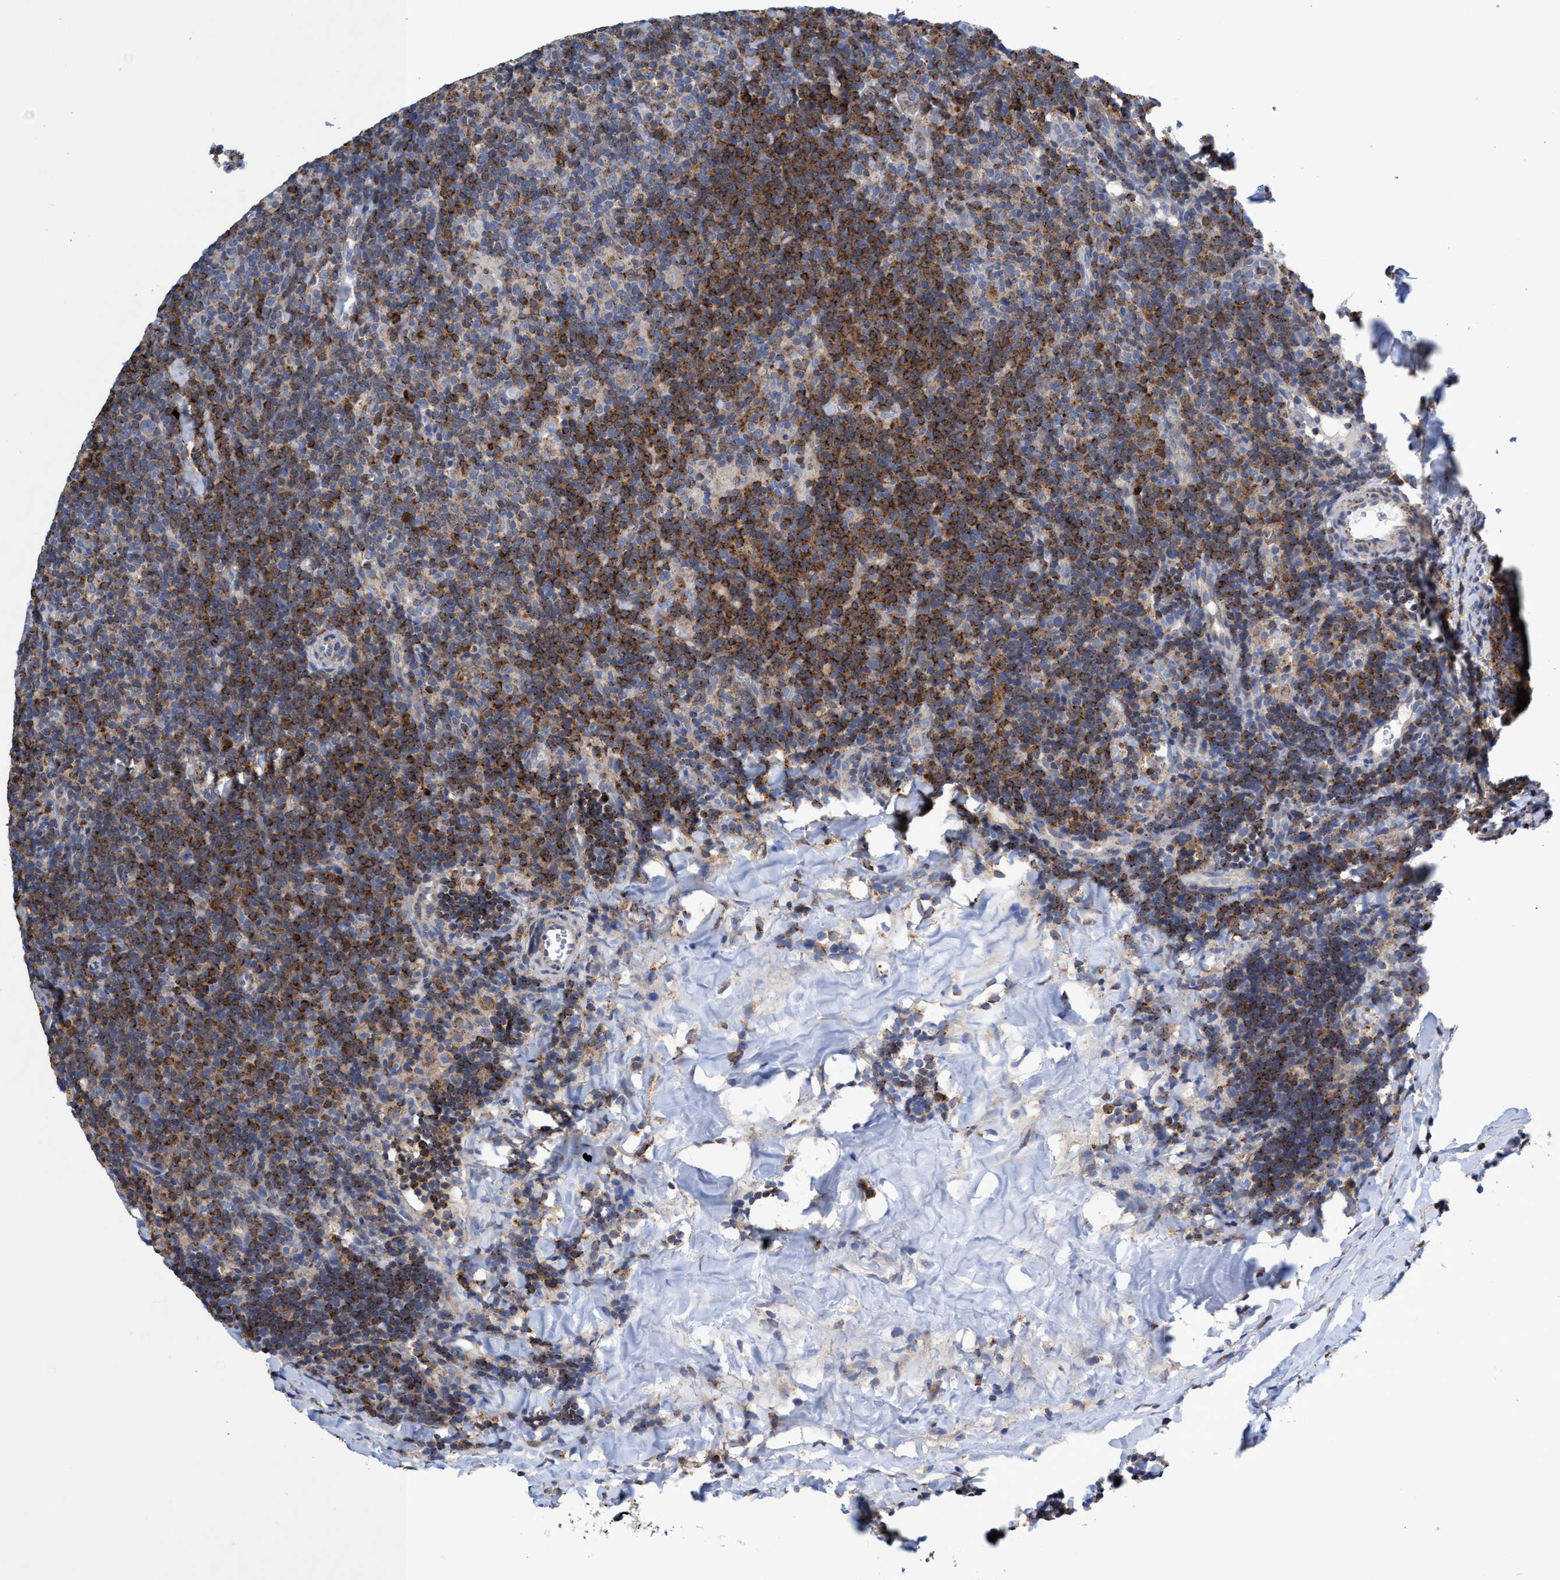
{"staining": {"intensity": "moderate", "quantity": "<25%", "location": "cytoplasmic/membranous"}, "tissue": "lymphoma", "cell_type": "Tumor cells", "image_type": "cancer", "snomed": [{"axis": "morphology", "description": "Hodgkin's disease, NOS"}, {"axis": "topography", "description": "Lymph node"}], "caption": "Lymphoma was stained to show a protein in brown. There is low levels of moderate cytoplasmic/membranous positivity in about <25% of tumor cells.", "gene": "CRYZ", "patient": {"sex": "female", "age": 57}}